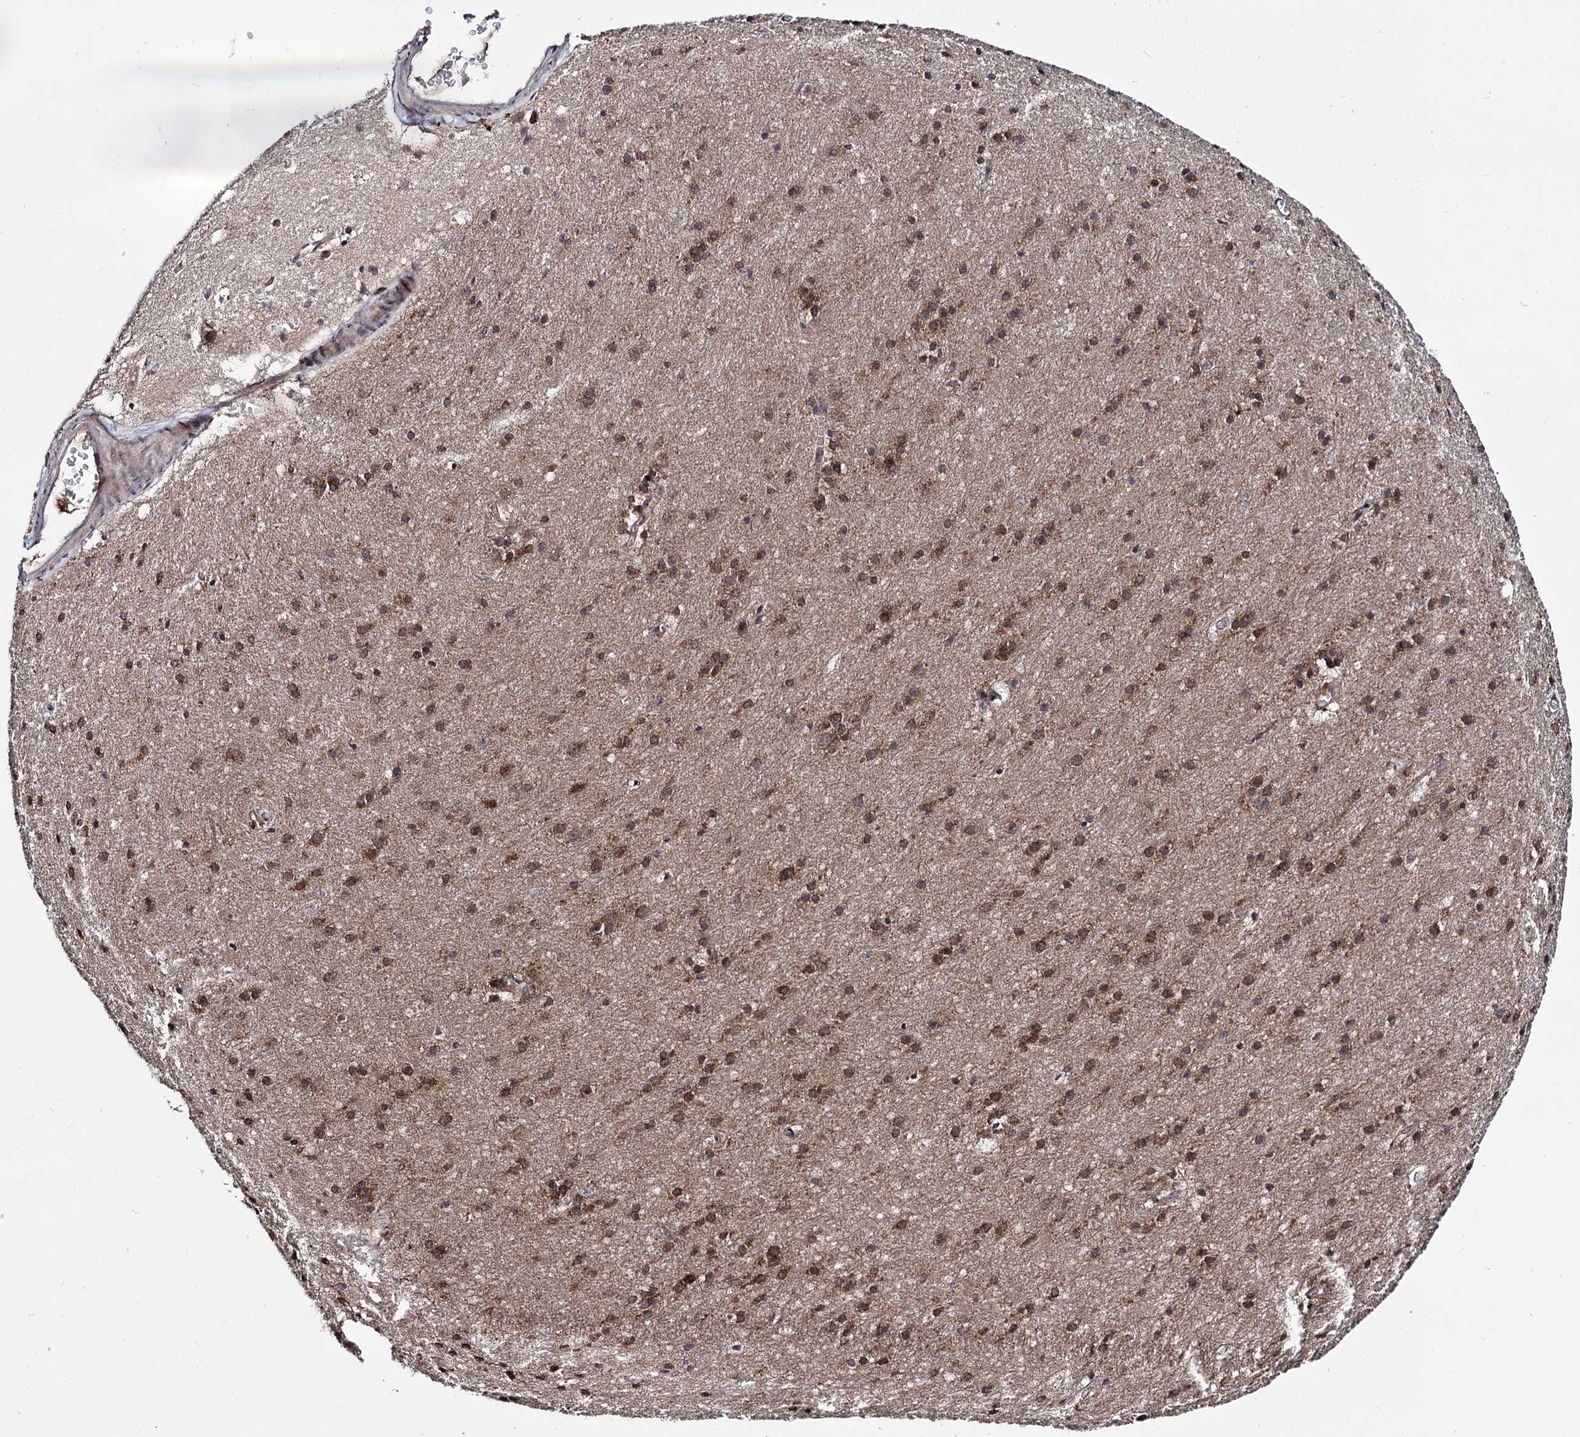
{"staining": {"intensity": "moderate", "quantity": ">75%", "location": "nuclear"}, "tissue": "cerebral cortex", "cell_type": "Endothelial cells", "image_type": "normal", "snomed": [{"axis": "morphology", "description": "Normal tissue, NOS"}, {"axis": "topography", "description": "Cerebral cortex"}], "caption": "Immunohistochemistry (DAB (3,3'-diaminobenzidine)) staining of benign human cerebral cortex demonstrates moderate nuclear protein expression in about >75% of endothelial cells. The staining was performed using DAB, with brown indicating positive protein expression. Nuclei are stained blue with hematoxylin.", "gene": "MICAL2", "patient": {"sex": "male", "age": 54}}